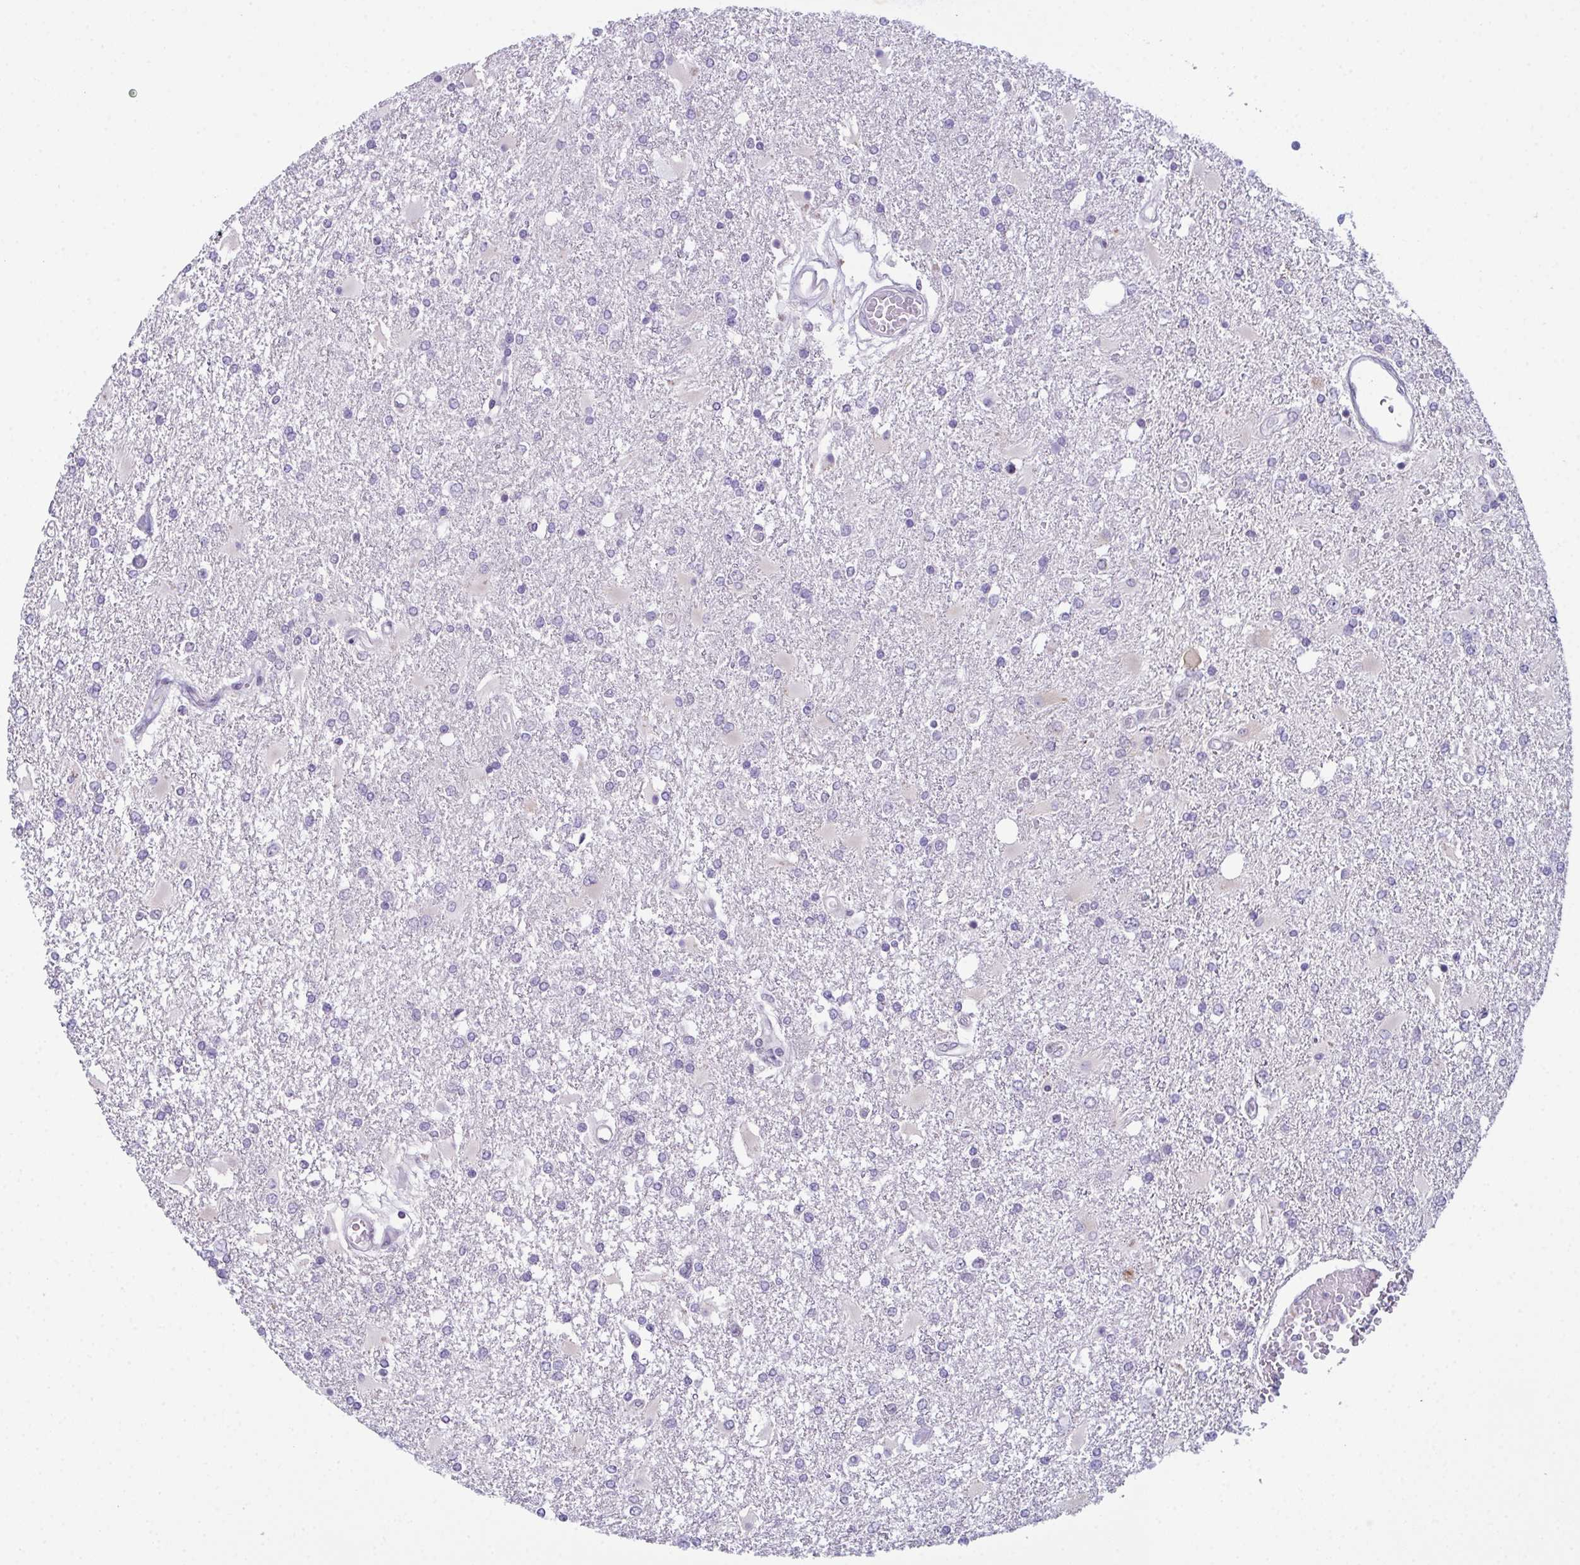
{"staining": {"intensity": "negative", "quantity": "none", "location": "none"}, "tissue": "glioma", "cell_type": "Tumor cells", "image_type": "cancer", "snomed": [{"axis": "morphology", "description": "Glioma, malignant, High grade"}, {"axis": "topography", "description": "Cerebral cortex"}], "caption": "This is a histopathology image of immunohistochemistry (IHC) staining of malignant high-grade glioma, which shows no expression in tumor cells.", "gene": "RBM7", "patient": {"sex": "male", "age": 79}}